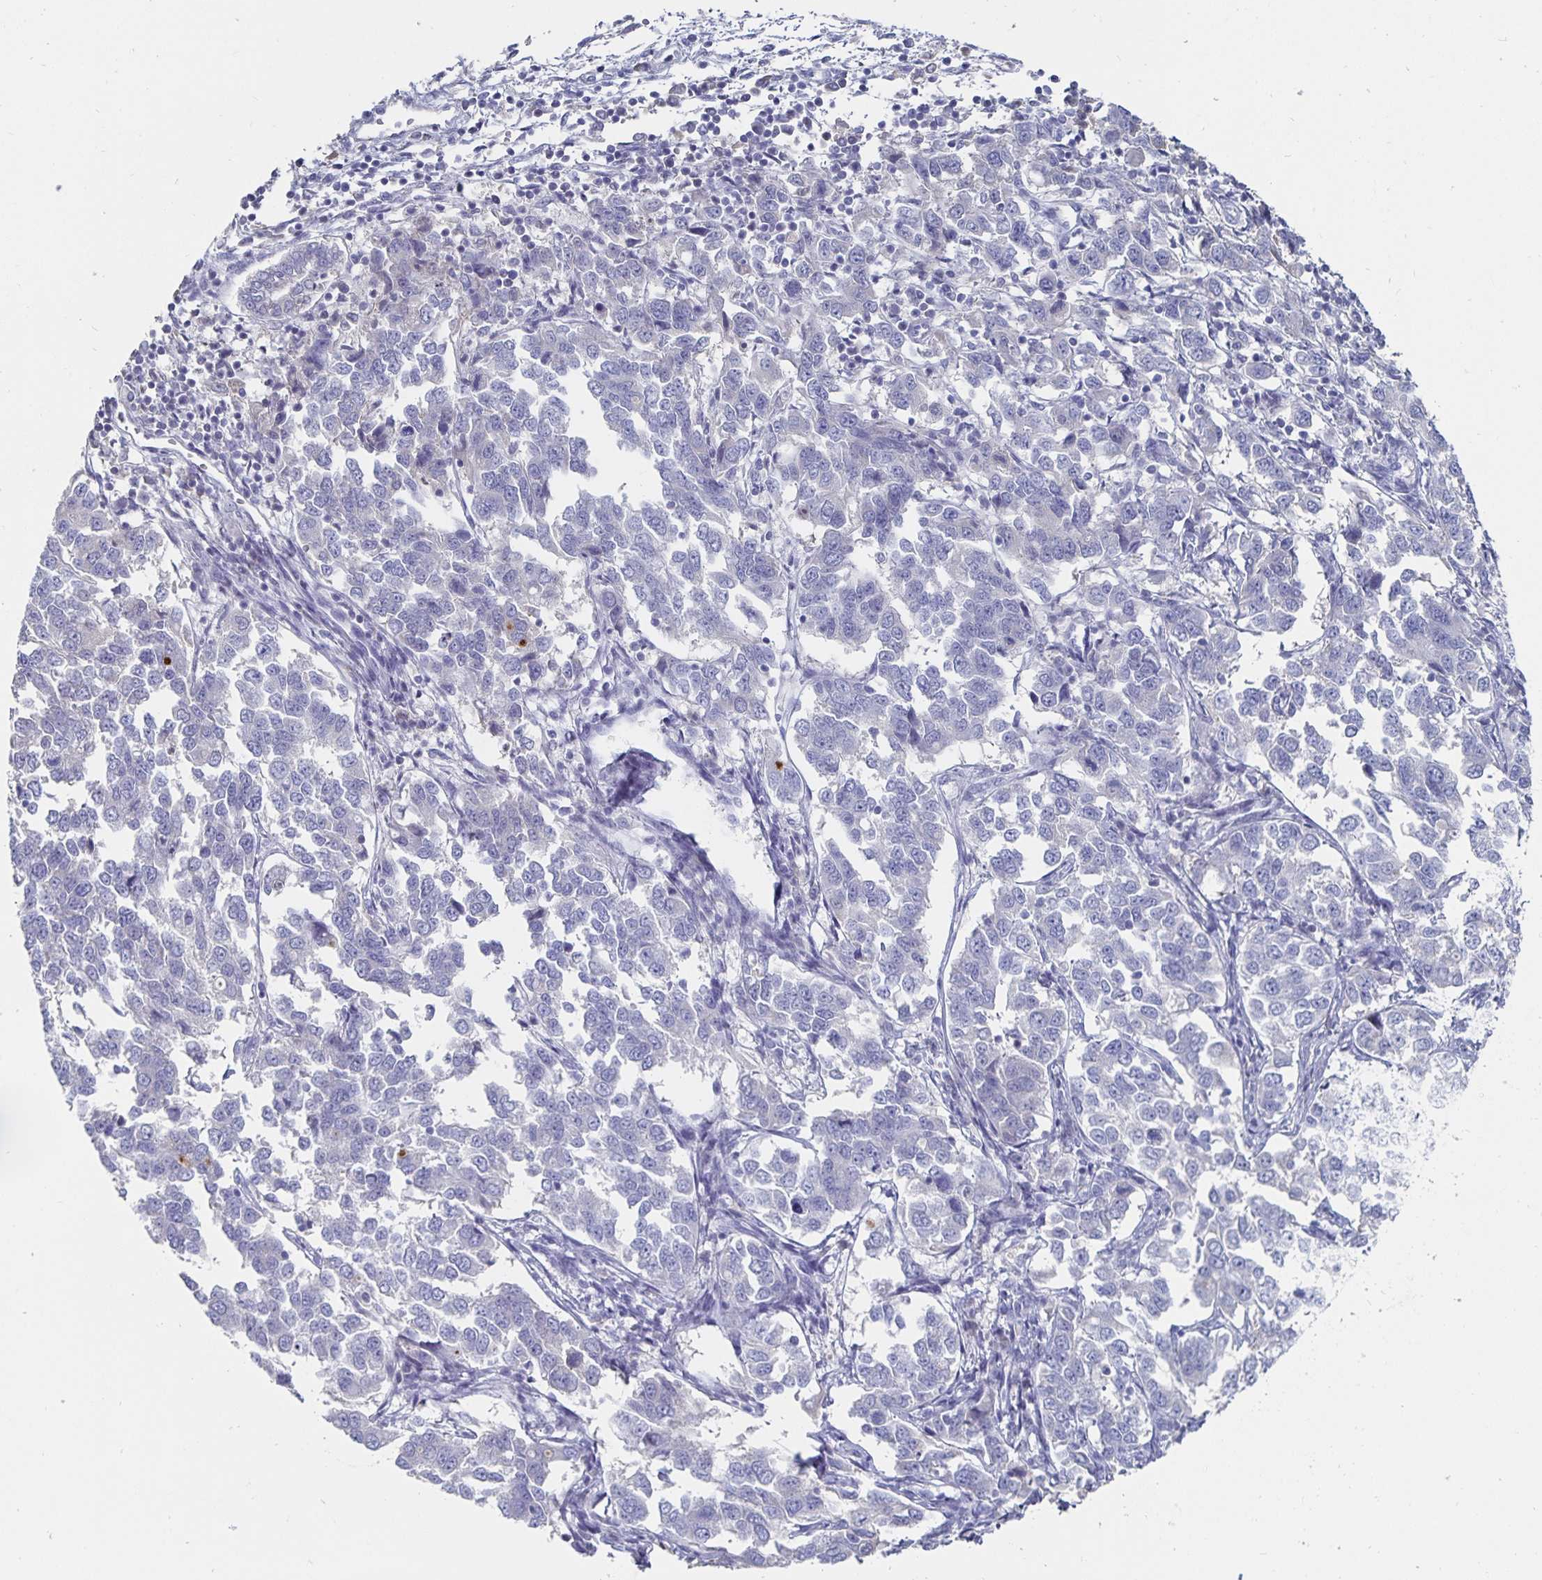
{"staining": {"intensity": "negative", "quantity": "none", "location": "none"}, "tissue": "endometrial cancer", "cell_type": "Tumor cells", "image_type": "cancer", "snomed": [{"axis": "morphology", "description": "Adenocarcinoma, NOS"}, {"axis": "topography", "description": "Endometrium"}], "caption": "This is an immunohistochemistry (IHC) image of endometrial adenocarcinoma. There is no positivity in tumor cells.", "gene": "CFAP69", "patient": {"sex": "female", "age": 43}}